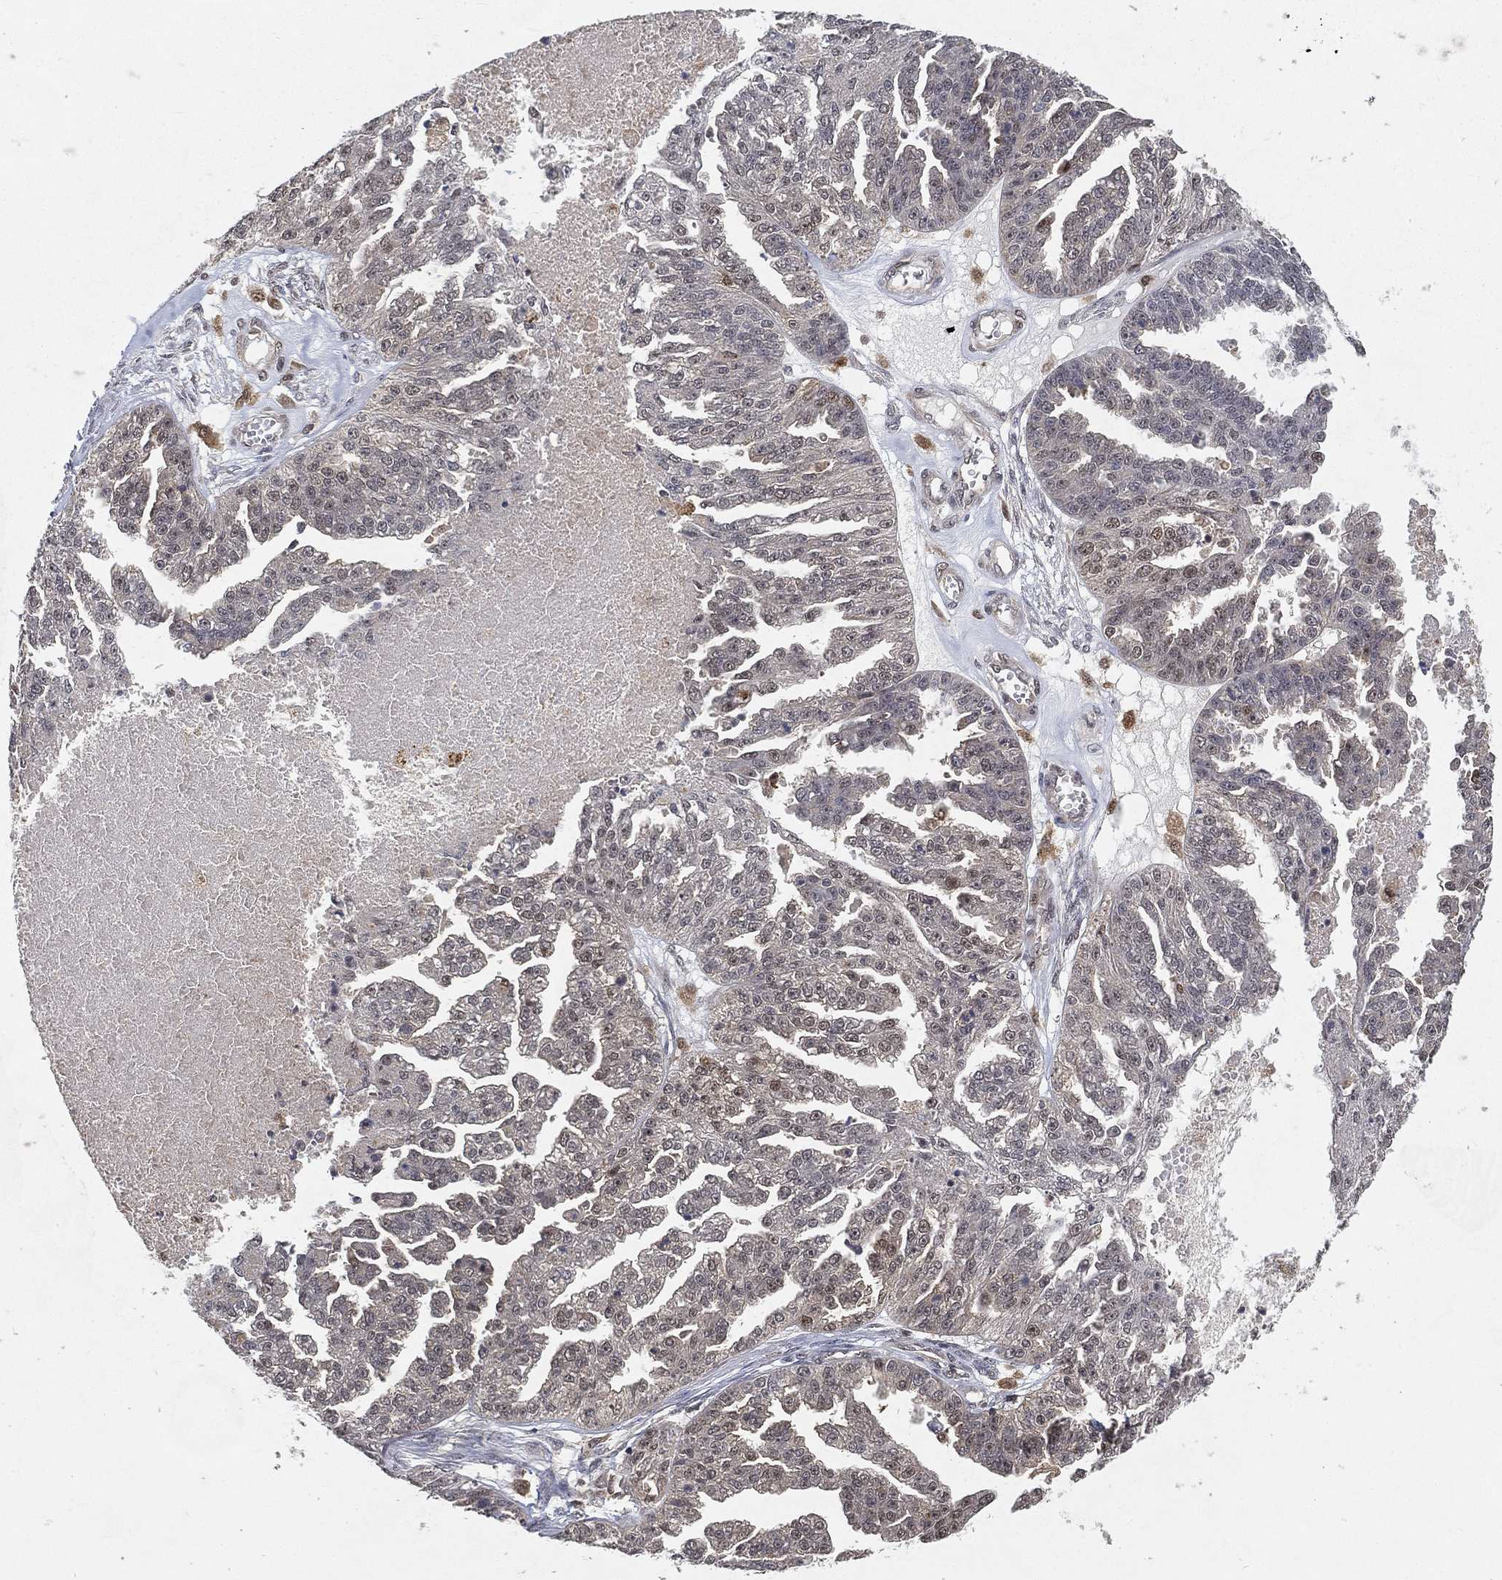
{"staining": {"intensity": "negative", "quantity": "none", "location": "none"}, "tissue": "ovarian cancer", "cell_type": "Tumor cells", "image_type": "cancer", "snomed": [{"axis": "morphology", "description": "Cystadenocarcinoma, serous, NOS"}, {"axis": "topography", "description": "Ovary"}], "caption": "Ovarian cancer was stained to show a protein in brown. There is no significant expression in tumor cells. The staining is performed using DAB brown chromogen with nuclei counter-stained in using hematoxylin.", "gene": "WDR26", "patient": {"sex": "female", "age": 58}}